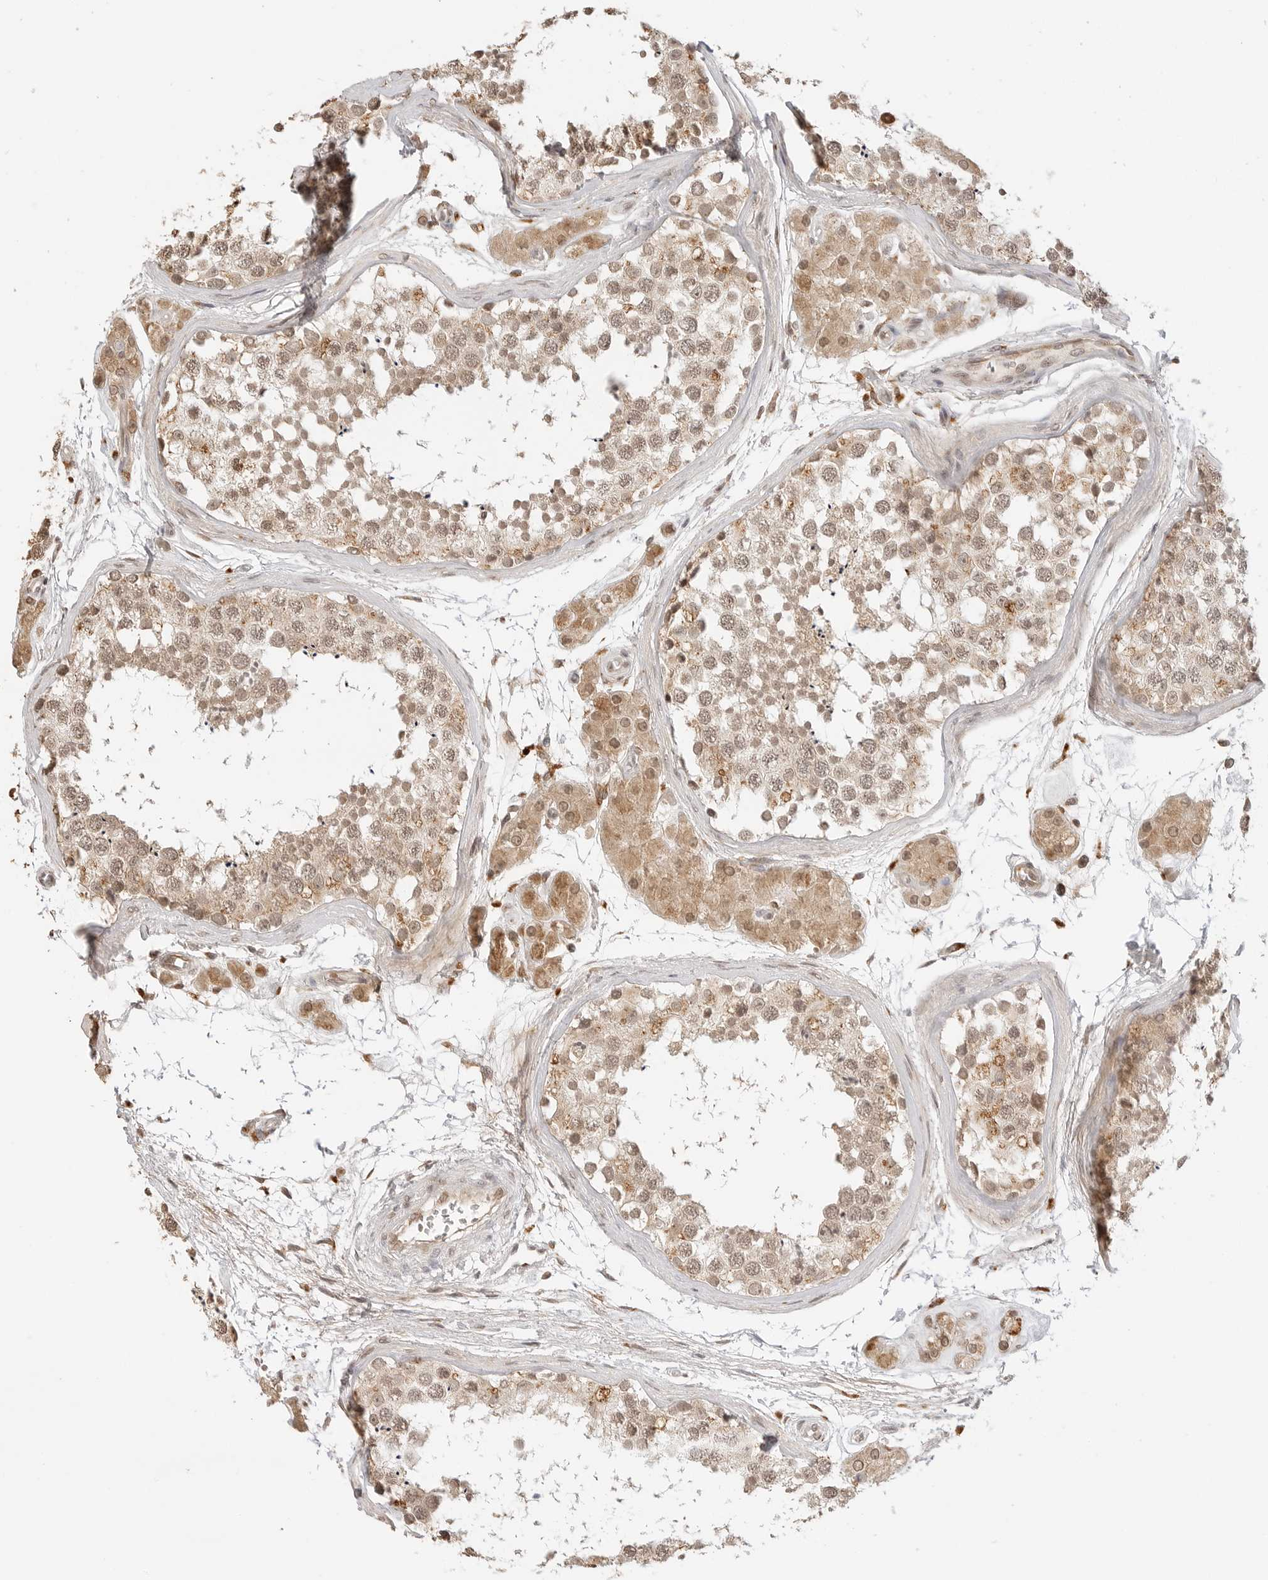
{"staining": {"intensity": "moderate", "quantity": ">75%", "location": "cytoplasmic/membranous,nuclear"}, "tissue": "testis", "cell_type": "Cells in seminiferous ducts", "image_type": "normal", "snomed": [{"axis": "morphology", "description": "Normal tissue, NOS"}, {"axis": "topography", "description": "Testis"}], "caption": "A brown stain labels moderate cytoplasmic/membranous,nuclear expression of a protein in cells in seminiferous ducts of unremarkable human testis.", "gene": "GPR34", "patient": {"sex": "male", "age": 56}}